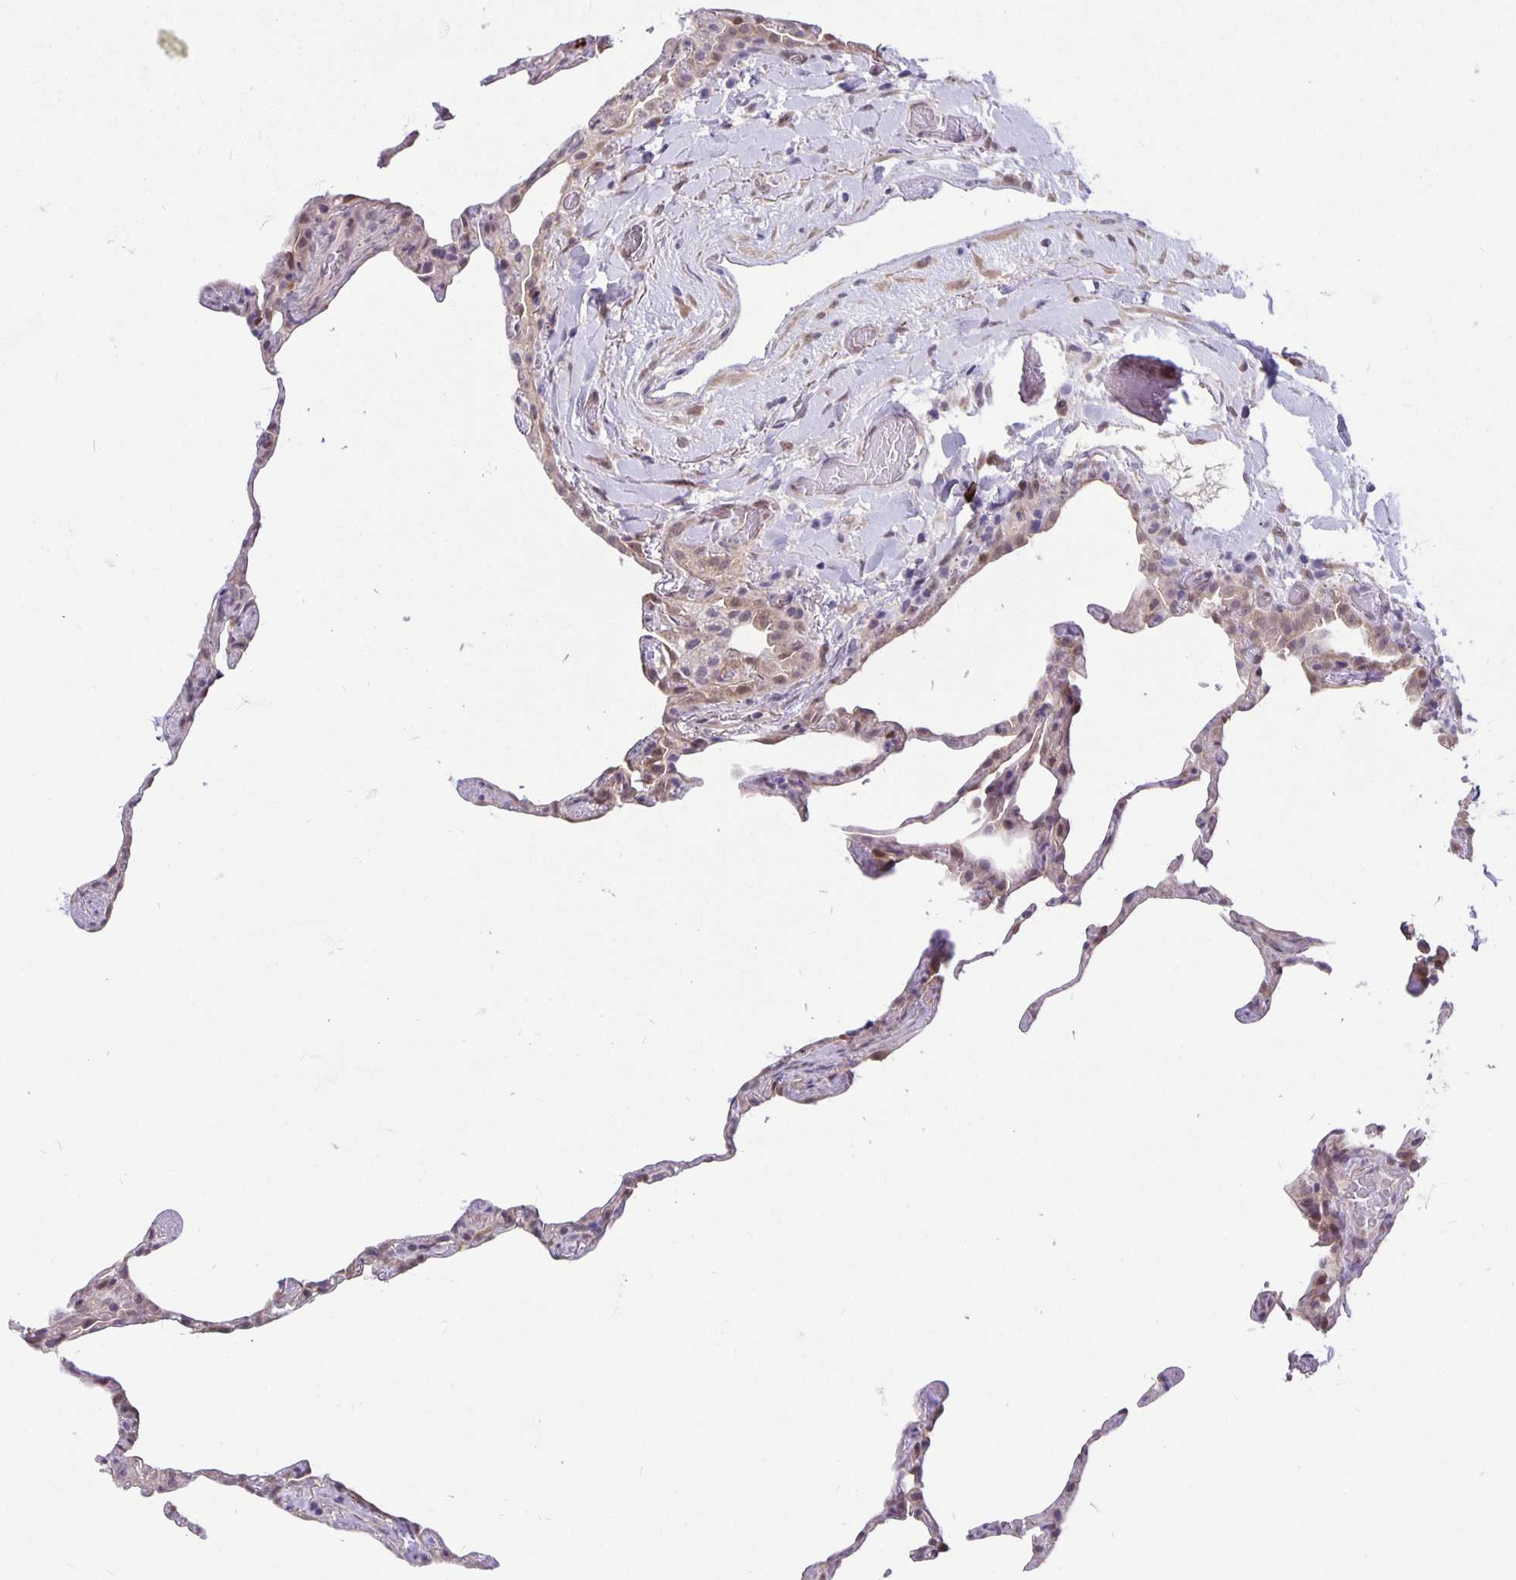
{"staining": {"intensity": "weak", "quantity": "25%-75%", "location": "cytoplasmic/membranous,nuclear"}, "tissue": "lung", "cell_type": "Alveolar cells", "image_type": "normal", "snomed": [{"axis": "morphology", "description": "Normal tissue, NOS"}, {"axis": "topography", "description": "Lung"}], "caption": "This histopathology image shows benign lung stained with immunohistochemistry to label a protein in brown. The cytoplasmic/membranous,nuclear of alveolar cells show weak positivity for the protein. Nuclei are counter-stained blue.", "gene": "TAX1BP3", "patient": {"sex": "female", "age": 57}}